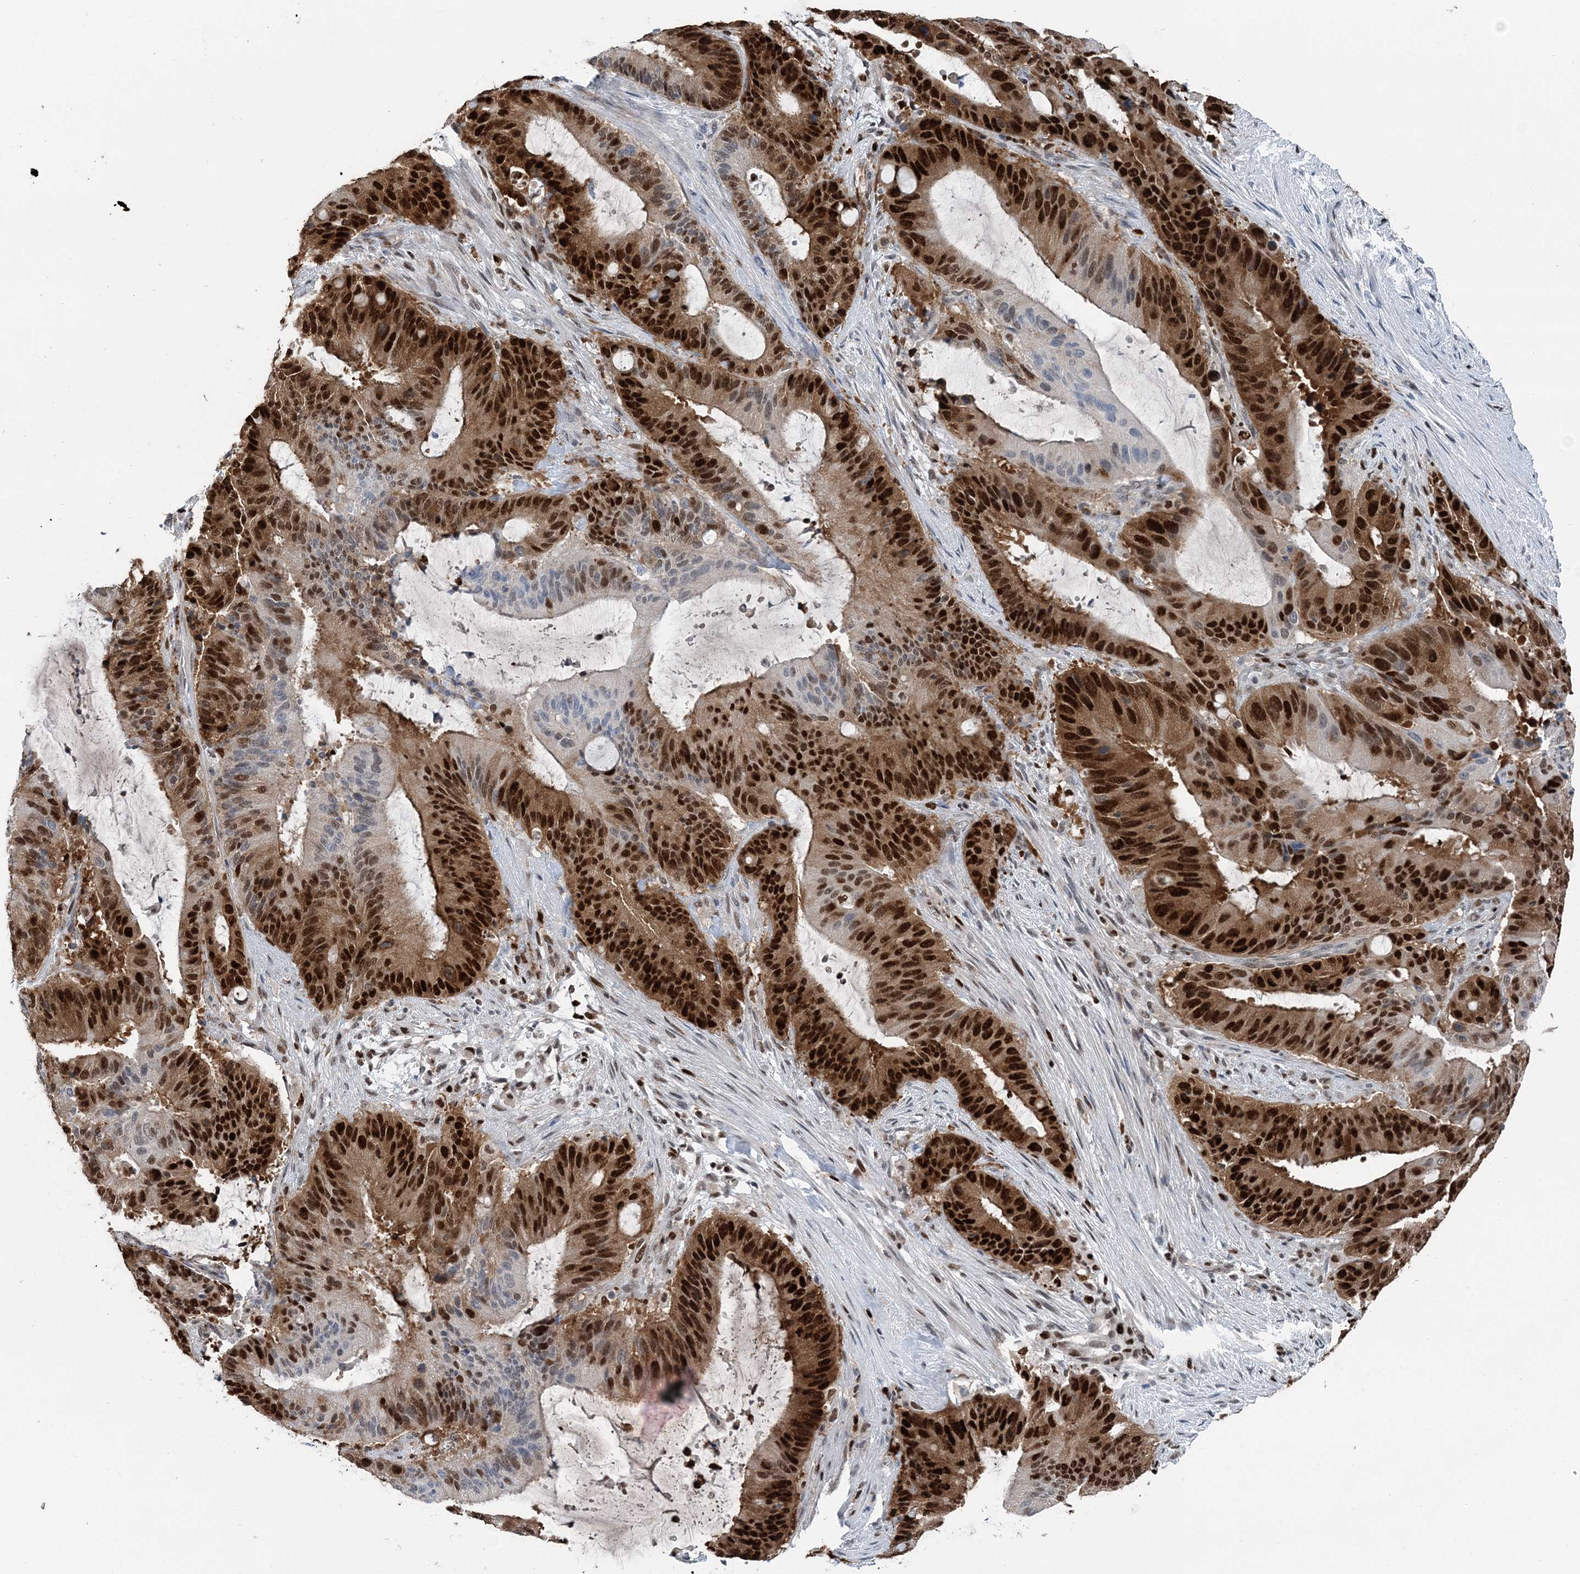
{"staining": {"intensity": "strong", "quantity": ">75%", "location": "nuclear"}, "tissue": "liver cancer", "cell_type": "Tumor cells", "image_type": "cancer", "snomed": [{"axis": "morphology", "description": "Normal tissue, NOS"}, {"axis": "morphology", "description": "Cholangiocarcinoma"}, {"axis": "topography", "description": "Liver"}, {"axis": "topography", "description": "Peripheral nerve tissue"}], "caption": "Brown immunohistochemical staining in human liver cholangiocarcinoma shows strong nuclear staining in about >75% of tumor cells. (DAB = brown stain, brightfield microscopy at high magnification).", "gene": "HAT1", "patient": {"sex": "female", "age": 73}}